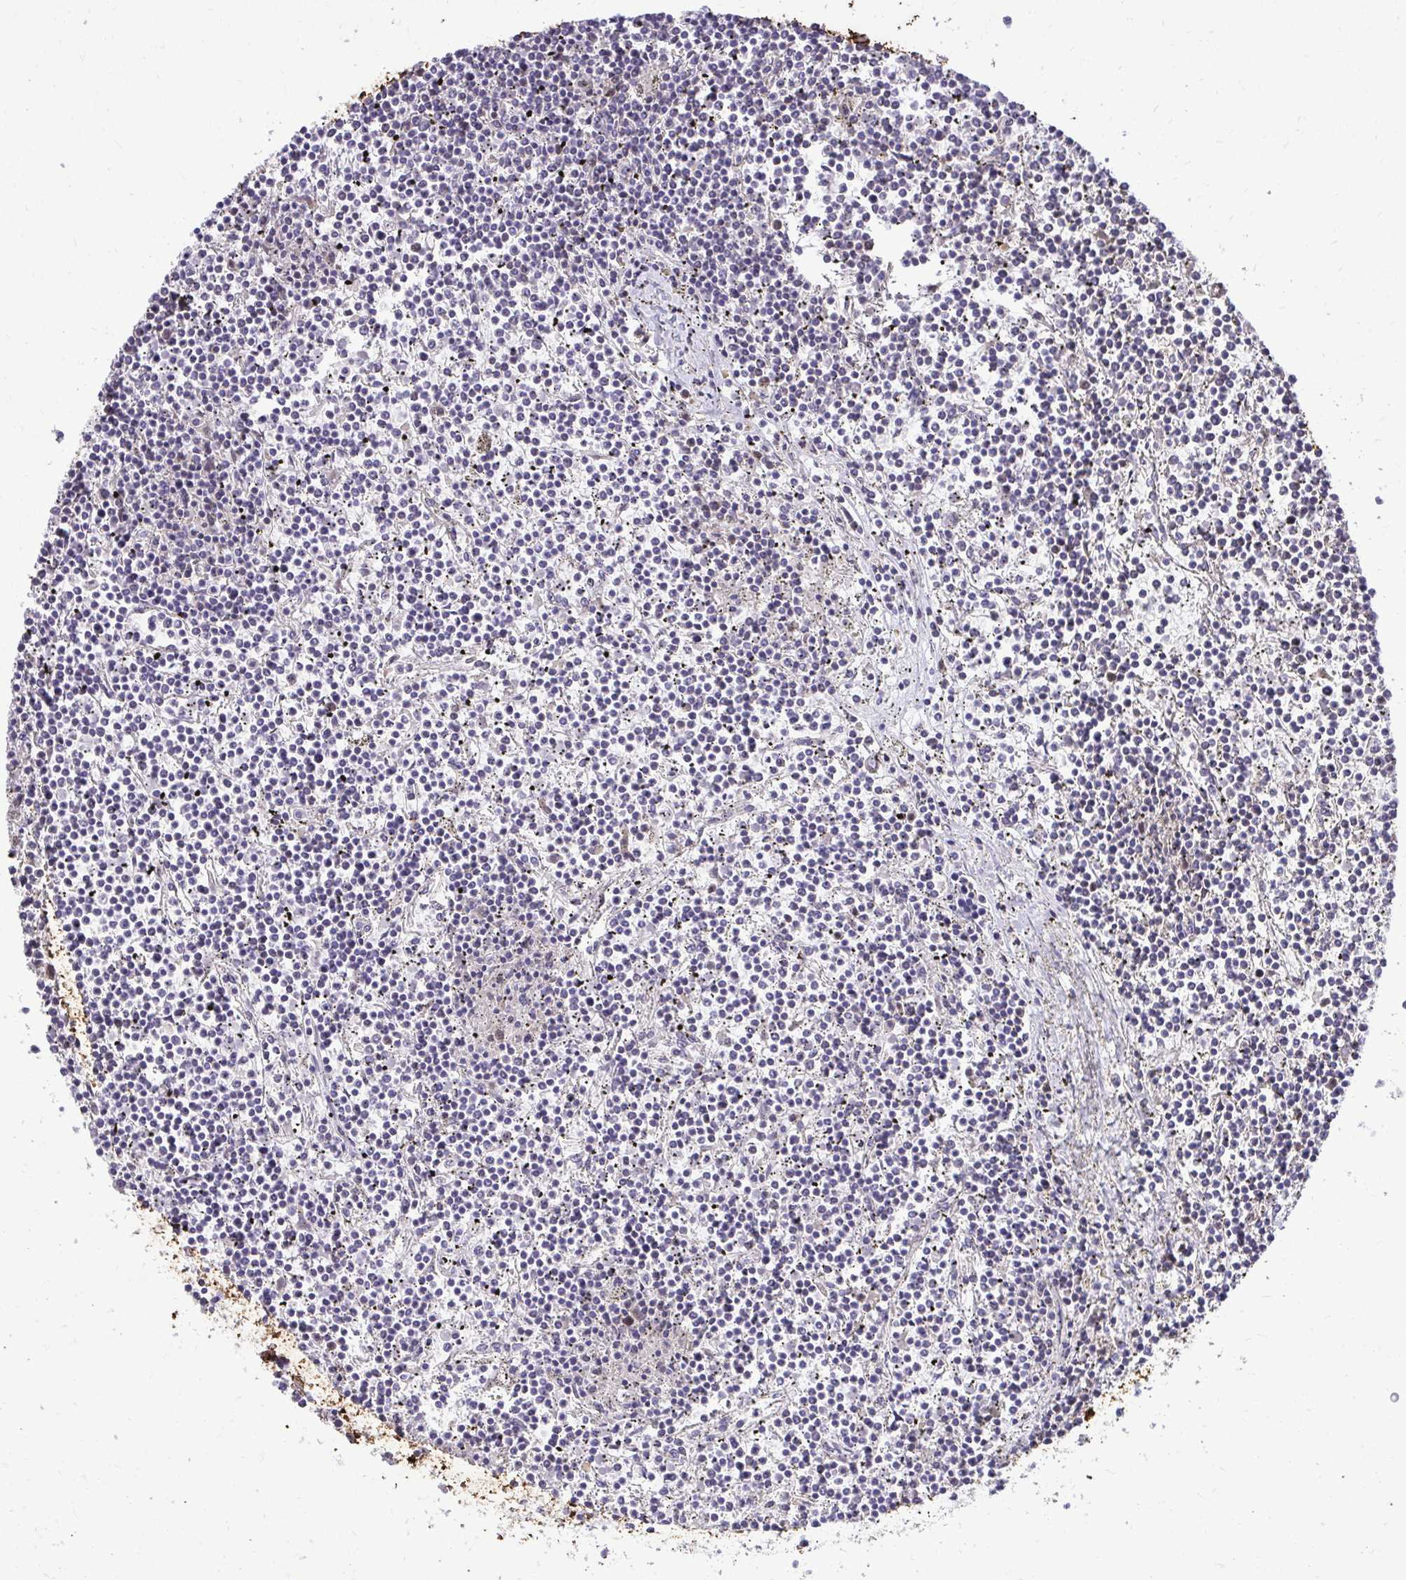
{"staining": {"intensity": "negative", "quantity": "none", "location": "none"}, "tissue": "lymphoma", "cell_type": "Tumor cells", "image_type": "cancer", "snomed": [{"axis": "morphology", "description": "Malignant lymphoma, non-Hodgkin's type, Low grade"}, {"axis": "topography", "description": "Spleen"}], "caption": "Malignant lymphoma, non-Hodgkin's type (low-grade) was stained to show a protein in brown. There is no significant expression in tumor cells. (DAB (3,3'-diaminobenzidine) IHC with hematoxylin counter stain).", "gene": "DLX4", "patient": {"sex": "female", "age": 19}}